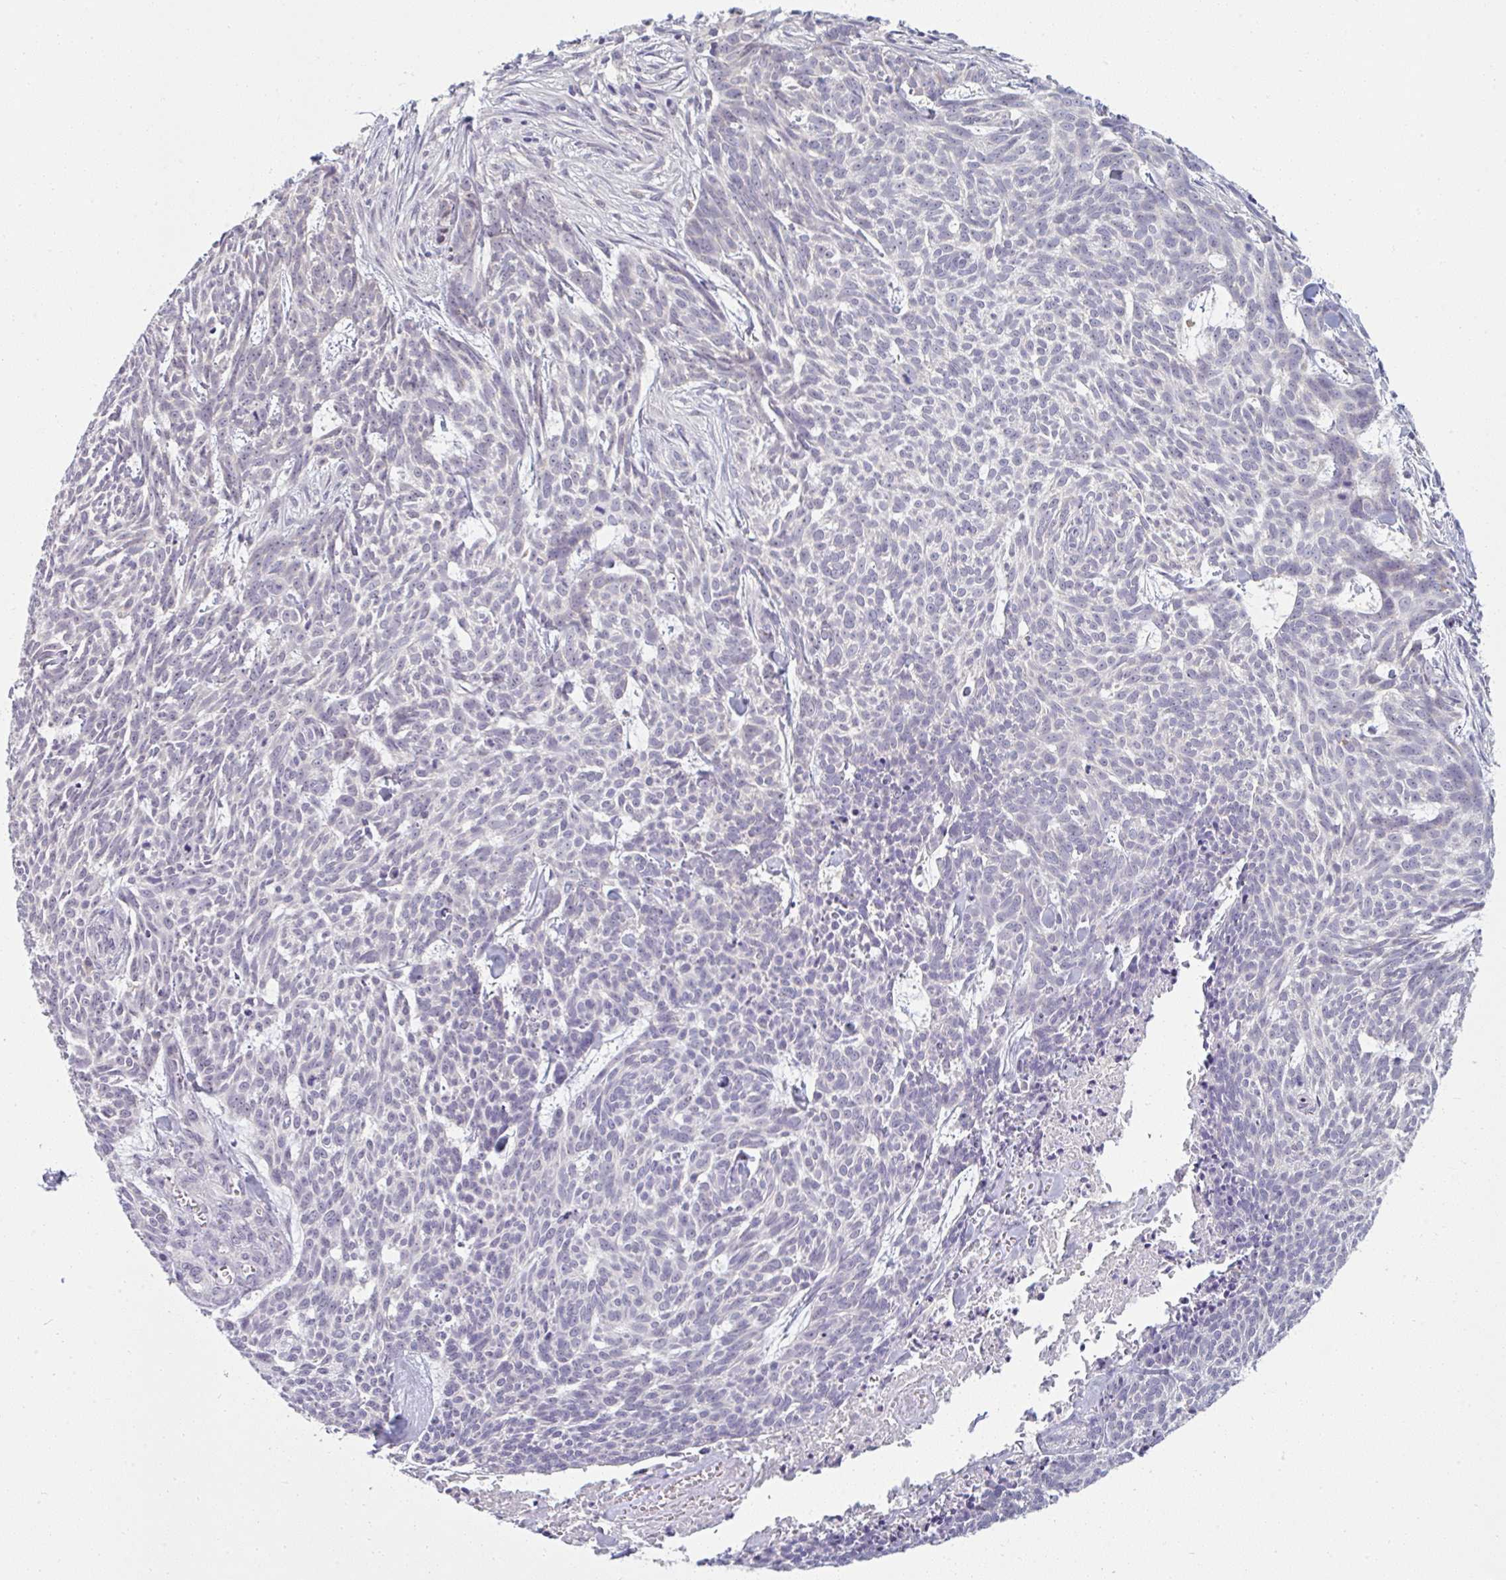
{"staining": {"intensity": "negative", "quantity": "none", "location": "none"}, "tissue": "skin cancer", "cell_type": "Tumor cells", "image_type": "cancer", "snomed": [{"axis": "morphology", "description": "Basal cell carcinoma"}, {"axis": "topography", "description": "Skin"}], "caption": "This is an immunohistochemistry (IHC) histopathology image of human skin cancer. There is no staining in tumor cells.", "gene": "PPFIA4", "patient": {"sex": "female", "age": 93}}